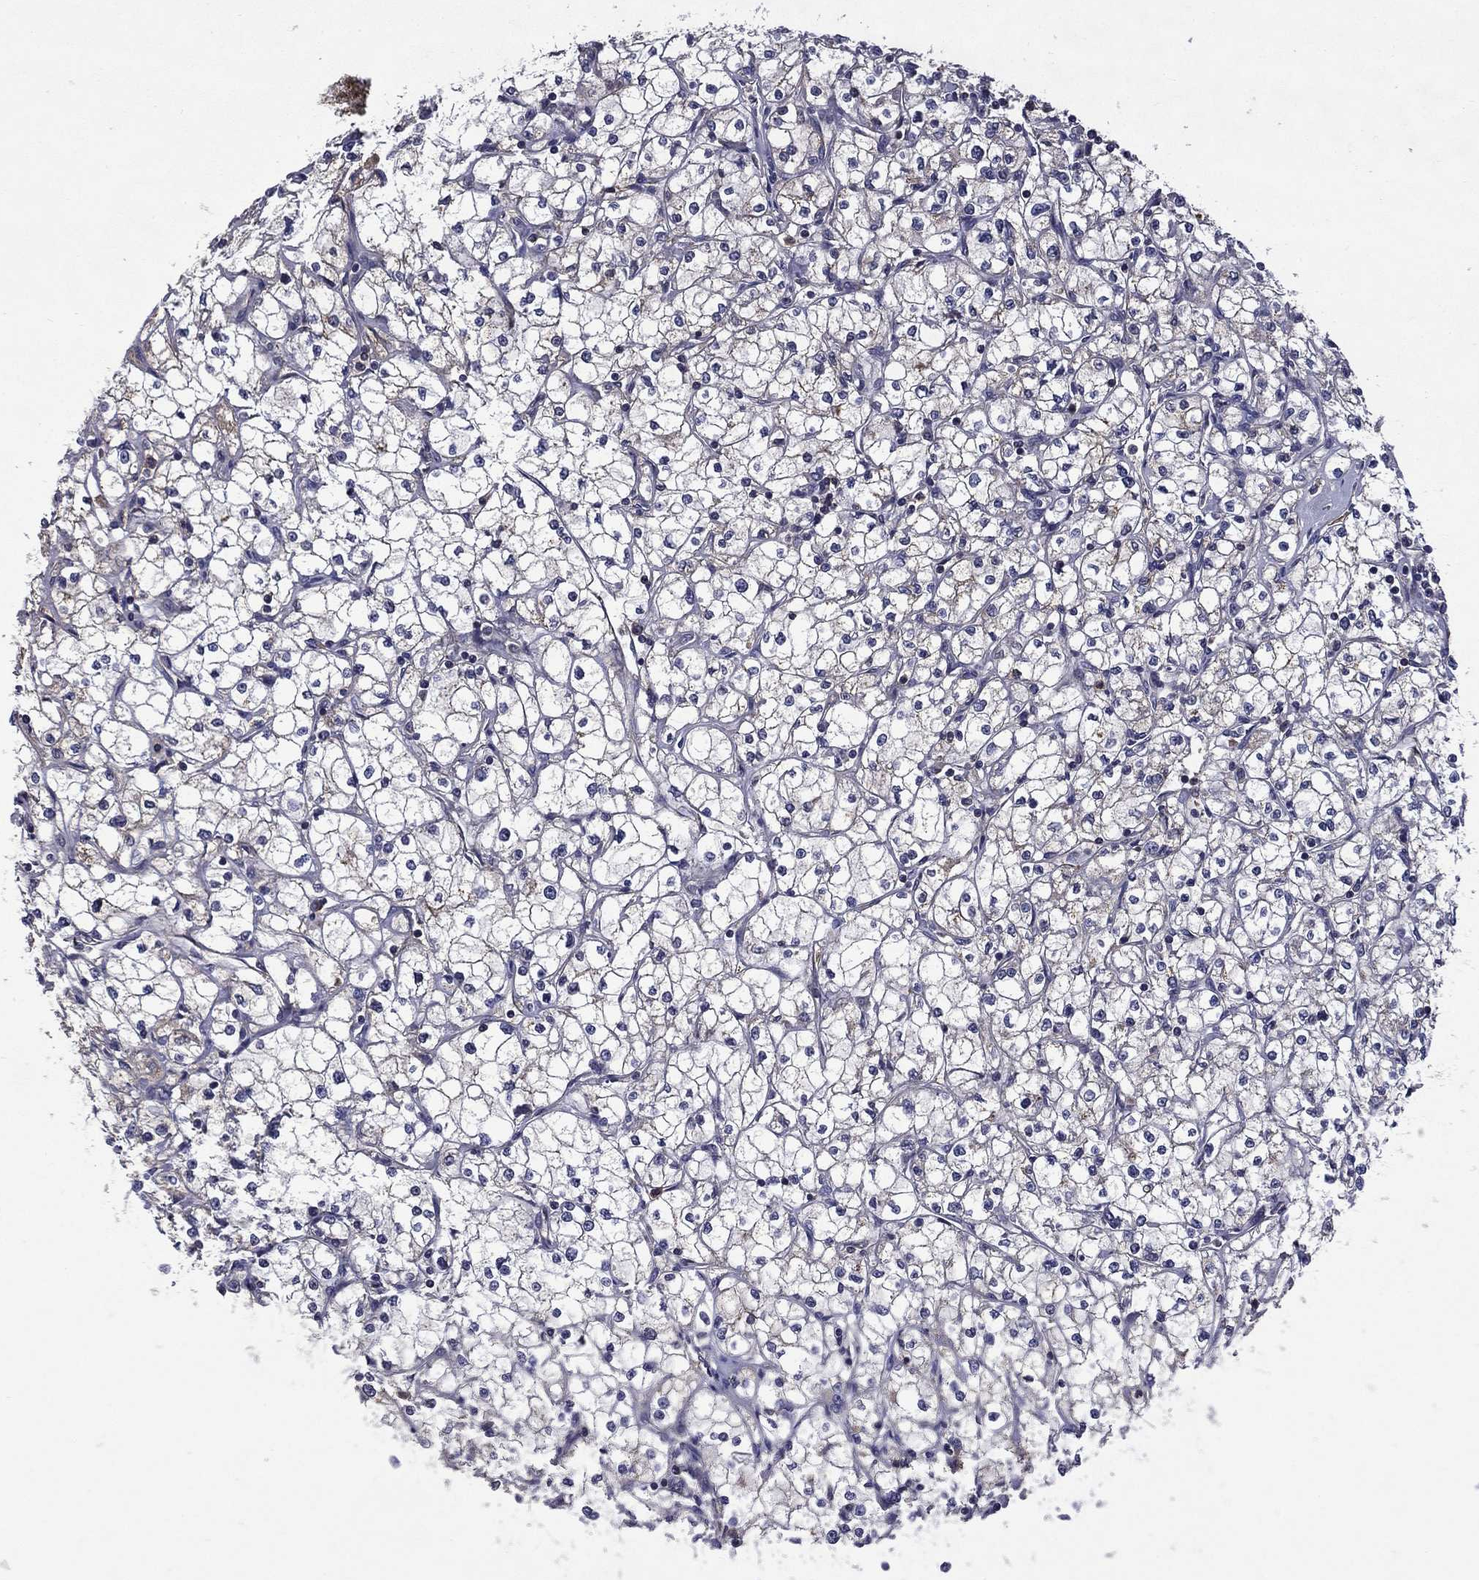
{"staining": {"intensity": "negative", "quantity": "none", "location": "none"}, "tissue": "renal cancer", "cell_type": "Tumor cells", "image_type": "cancer", "snomed": [{"axis": "morphology", "description": "Adenocarcinoma, NOS"}, {"axis": "topography", "description": "Kidney"}], "caption": "The immunohistochemistry histopathology image has no significant expression in tumor cells of renal cancer tissue.", "gene": "CEACAM7", "patient": {"sex": "male", "age": 67}}